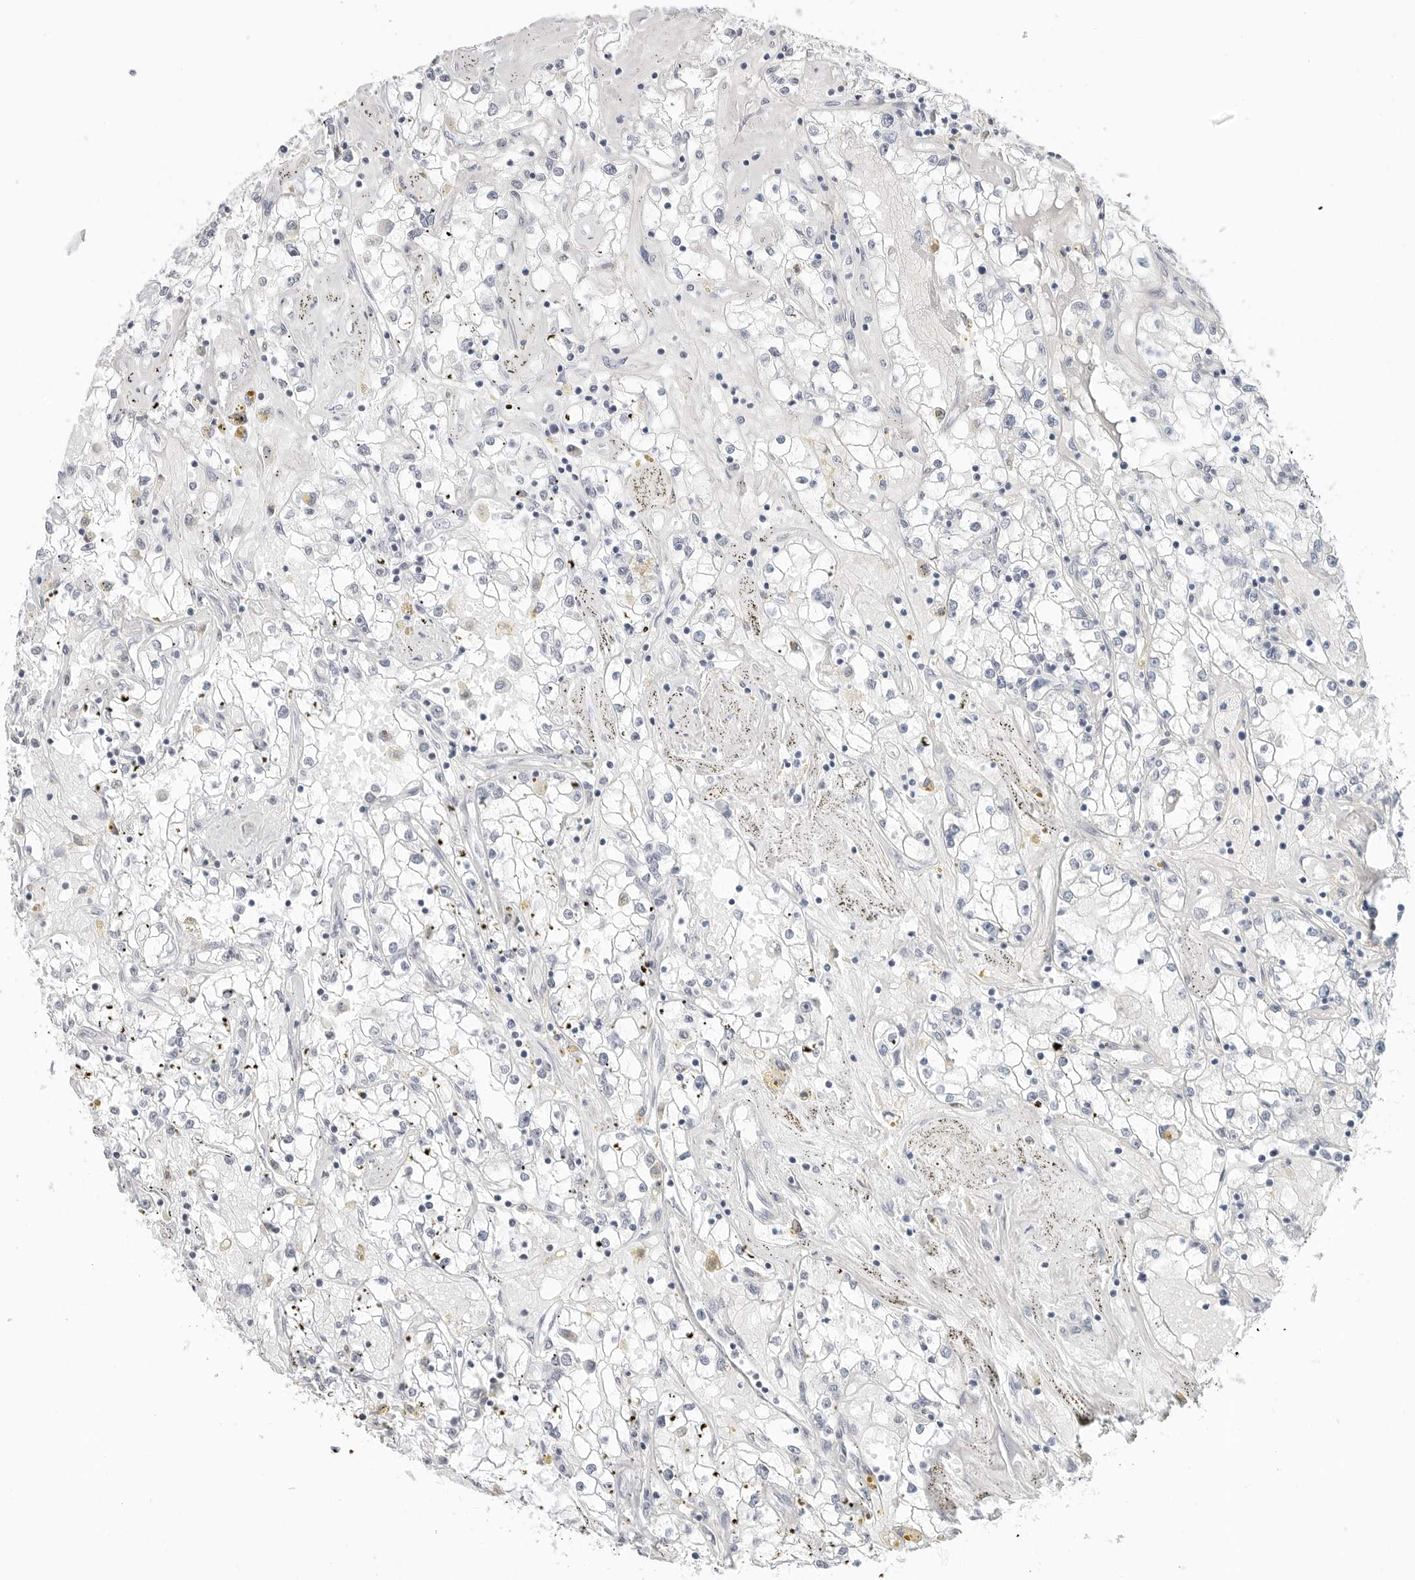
{"staining": {"intensity": "negative", "quantity": "none", "location": "none"}, "tissue": "renal cancer", "cell_type": "Tumor cells", "image_type": "cancer", "snomed": [{"axis": "morphology", "description": "Adenocarcinoma, NOS"}, {"axis": "topography", "description": "Kidney"}], "caption": "This is an immunohistochemistry histopathology image of human adenocarcinoma (renal). There is no staining in tumor cells.", "gene": "METAP1", "patient": {"sex": "male", "age": 56}}